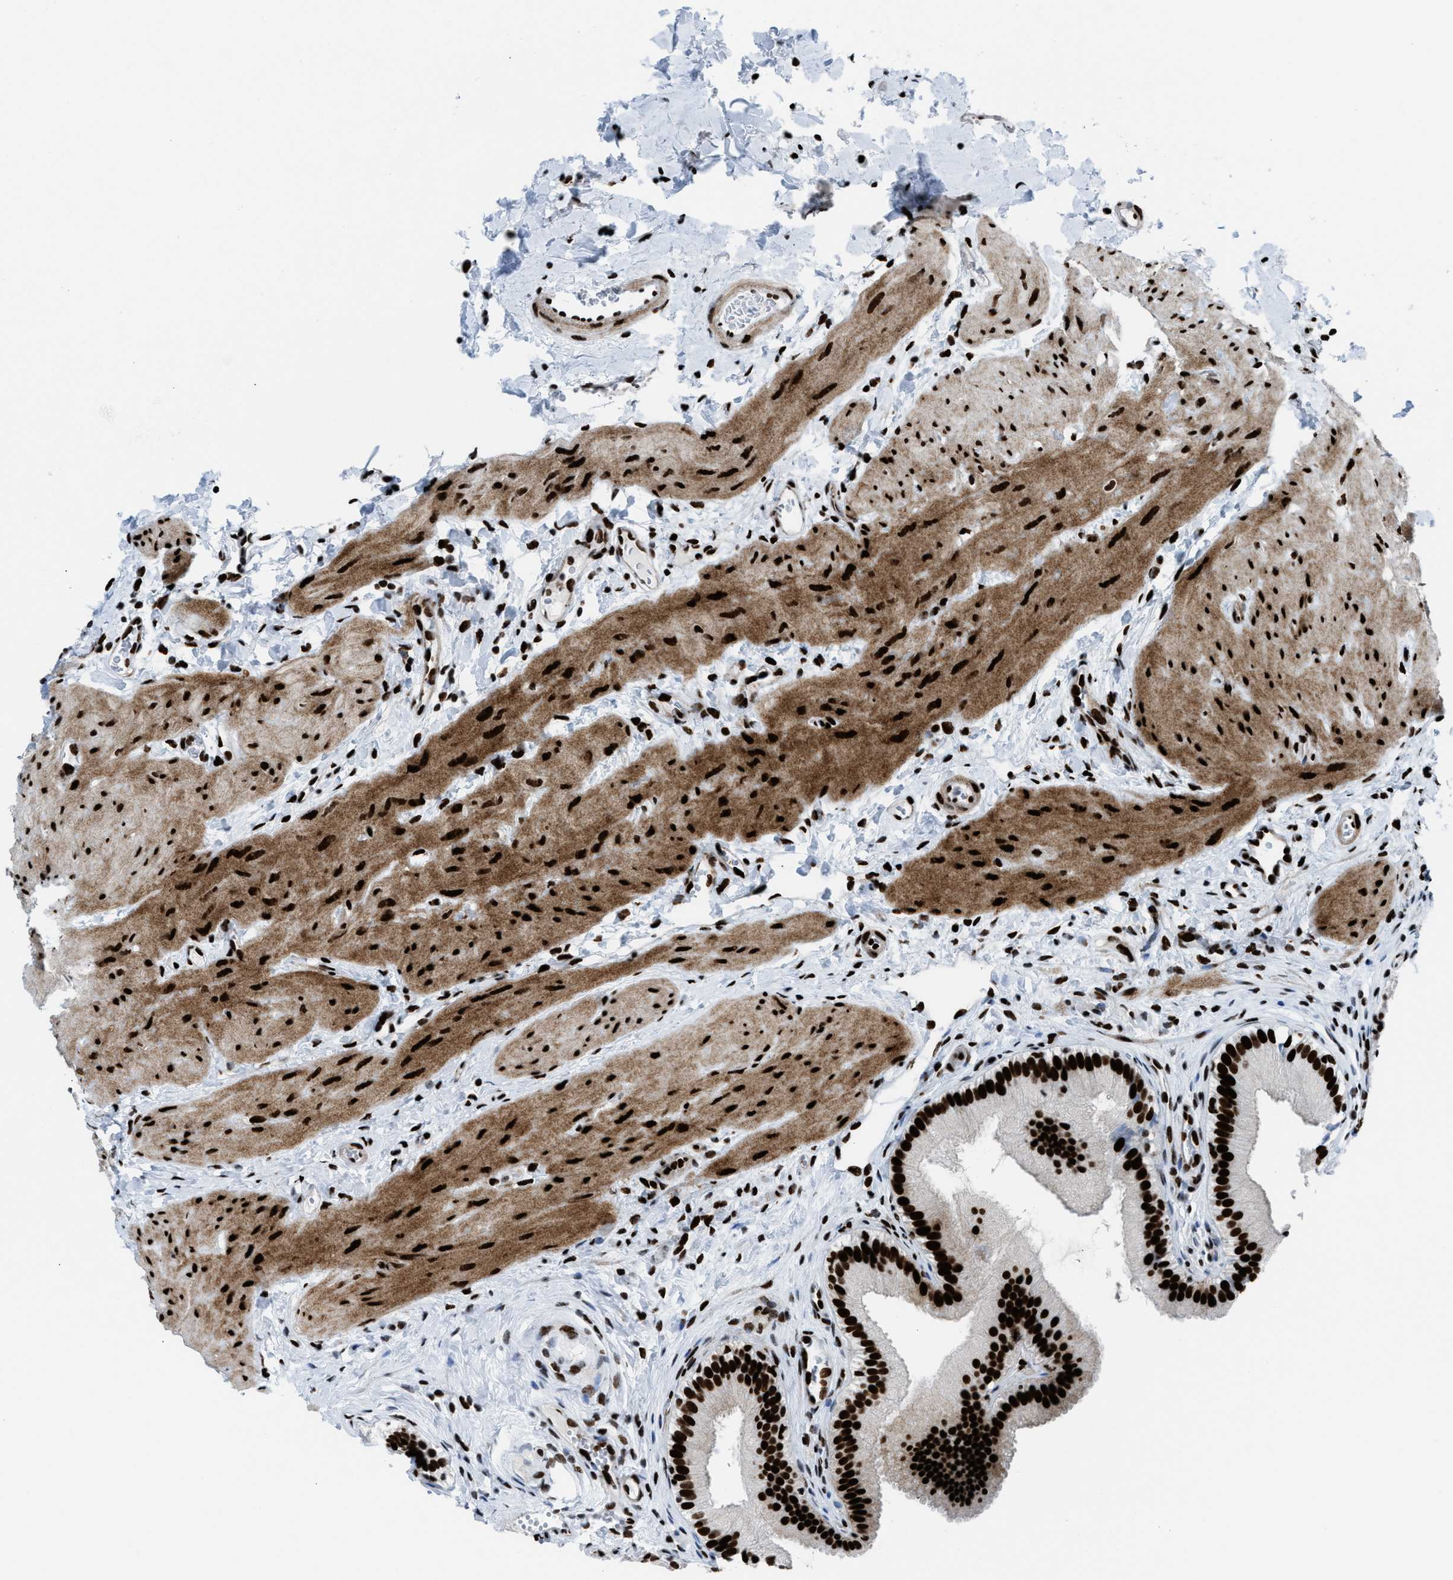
{"staining": {"intensity": "strong", "quantity": ">75%", "location": "nuclear"}, "tissue": "gallbladder", "cell_type": "Glandular cells", "image_type": "normal", "snomed": [{"axis": "morphology", "description": "Normal tissue, NOS"}, {"axis": "topography", "description": "Gallbladder"}], "caption": "DAB immunohistochemical staining of normal gallbladder shows strong nuclear protein staining in about >75% of glandular cells.", "gene": "NONO", "patient": {"sex": "female", "age": 26}}